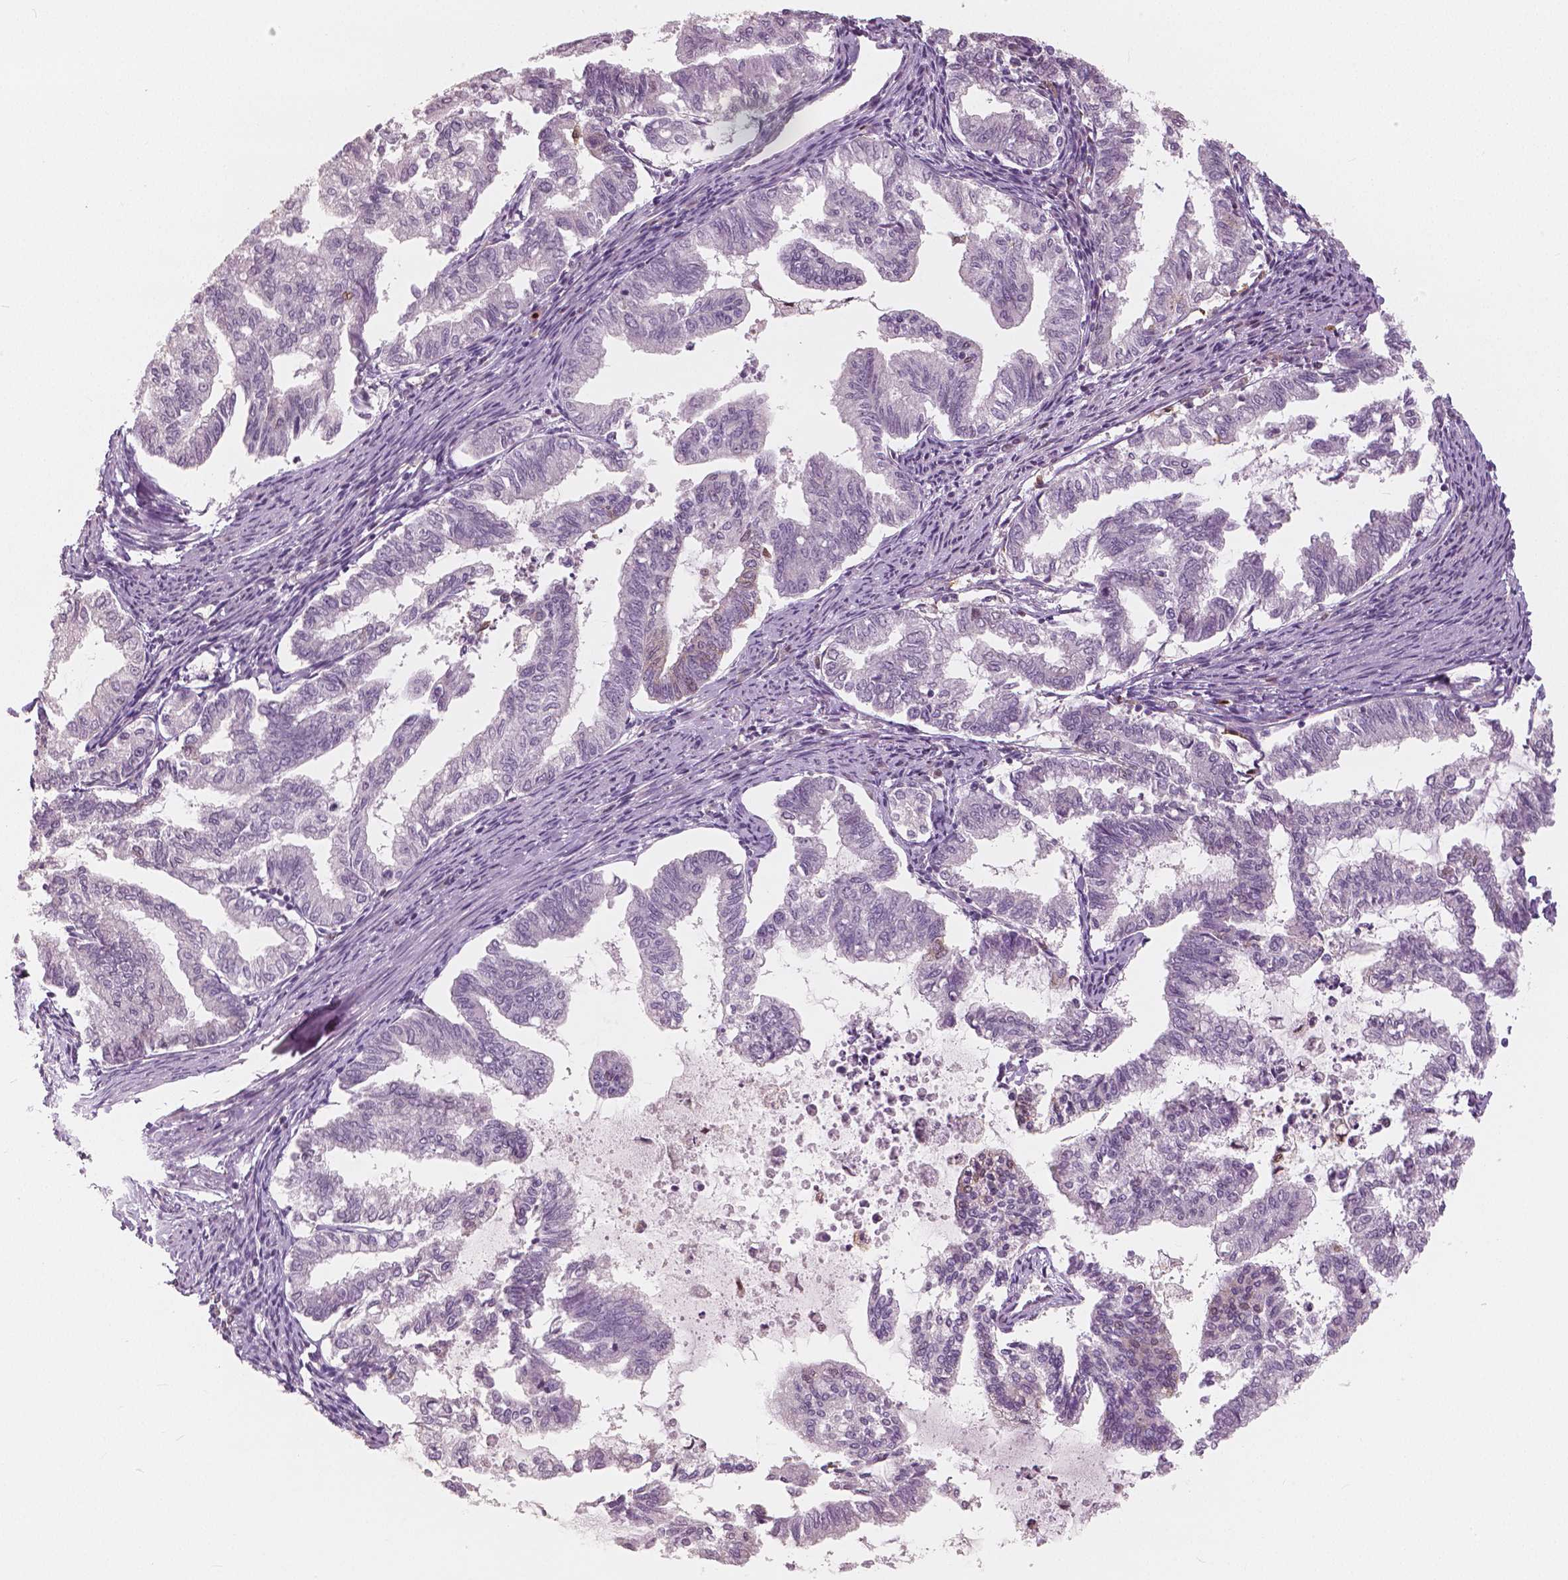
{"staining": {"intensity": "weak", "quantity": "<25%", "location": "nuclear"}, "tissue": "endometrial cancer", "cell_type": "Tumor cells", "image_type": "cancer", "snomed": [{"axis": "morphology", "description": "Adenocarcinoma, NOS"}, {"axis": "topography", "description": "Endometrium"}], "caption": "This is an IHC histopathology image of adenocarcinoma (endometrial). There is no positivity in tumor cells.", "gene": "SQSTM1", "patient": {"sex": "female", "age": 79}}